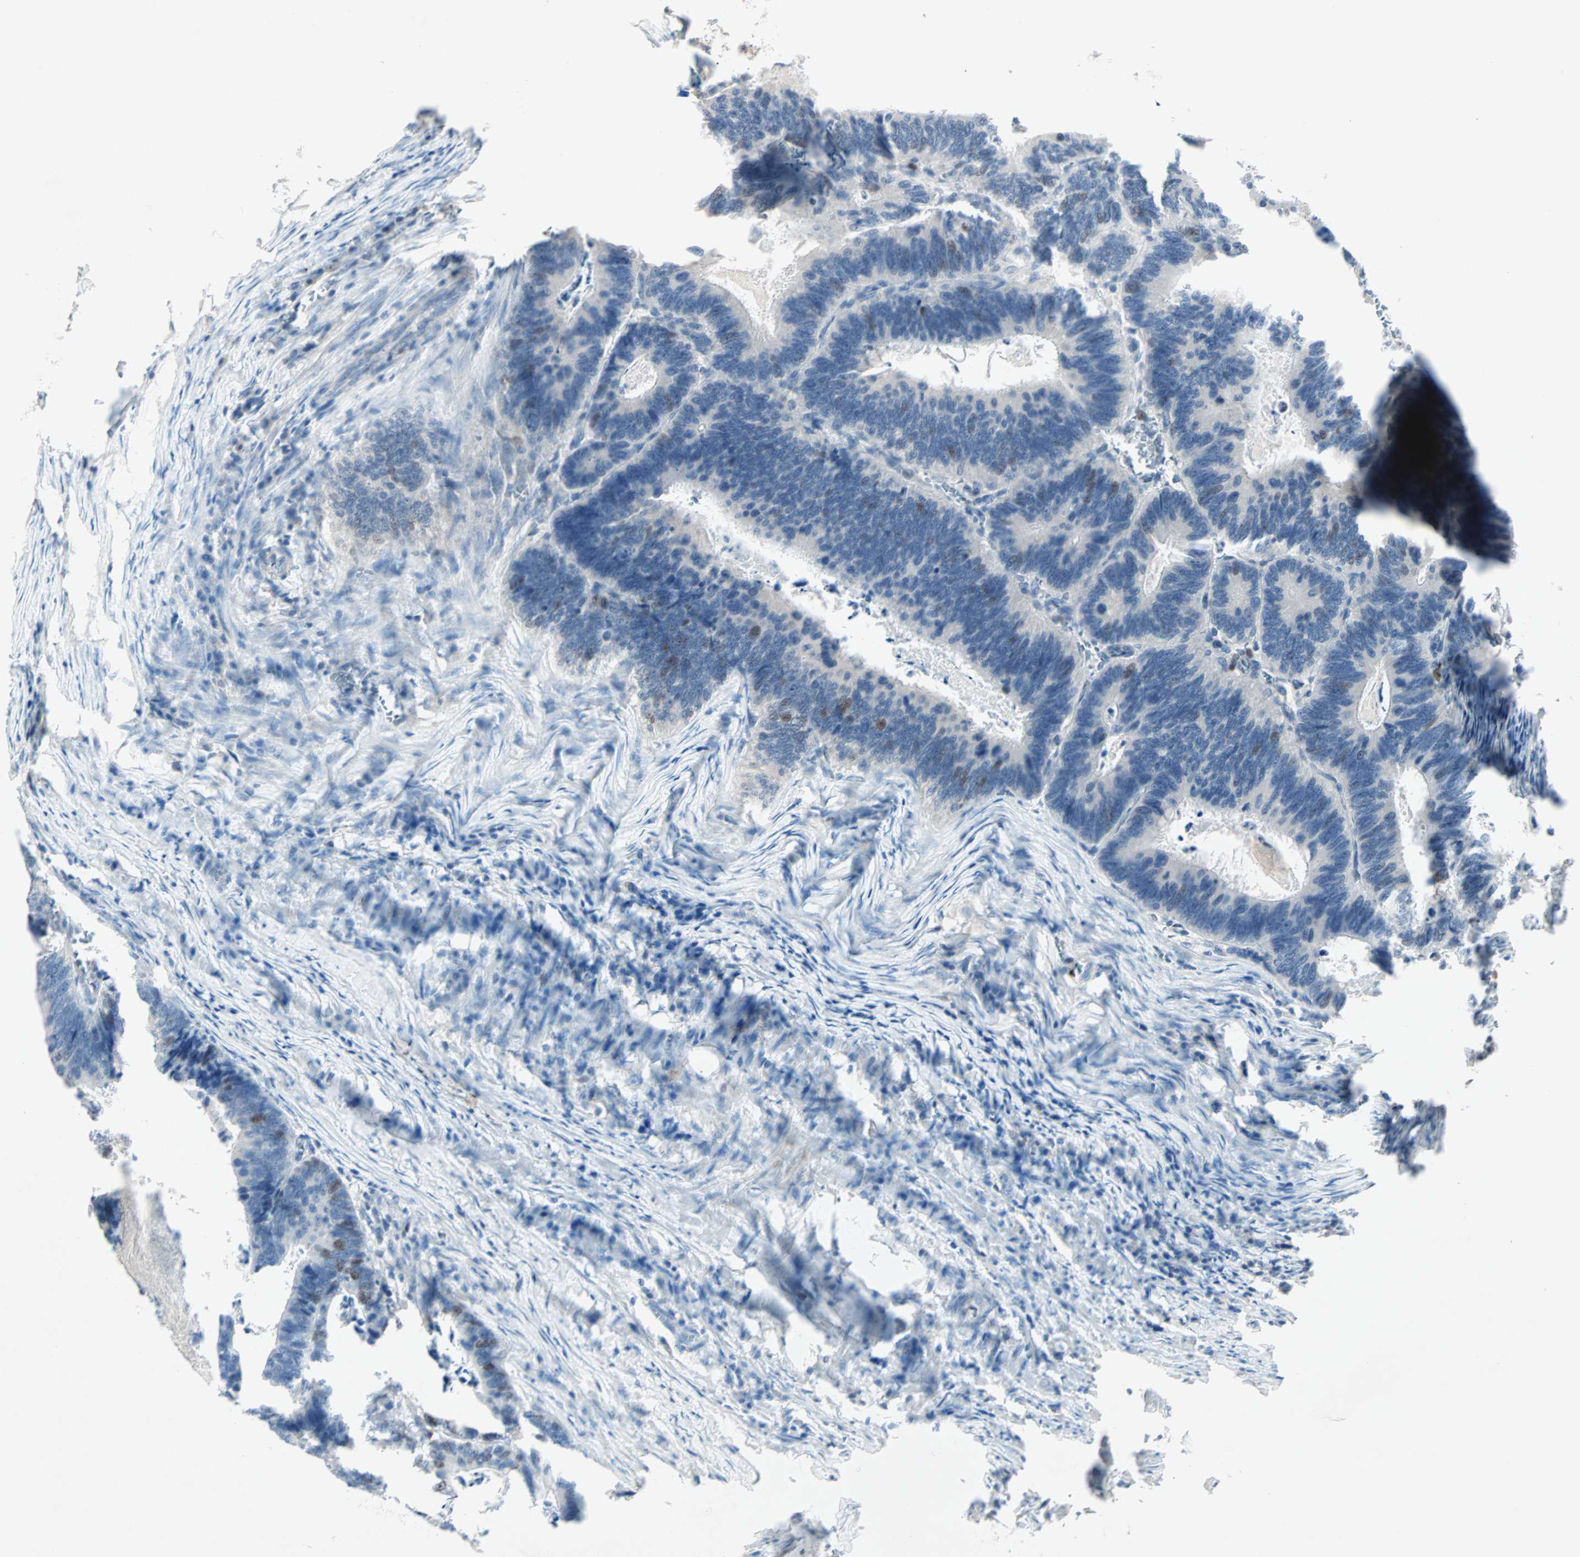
{"staining": {"intensity": "moderate", "quantity": "<25%", "location": "nuclear"}, "tissue": "colorectal cancer", "cell_type": "Tumor cells", "image_type": "cancer", "snomed": [{"axis": "morphology", "description": "Adenocarcinoma, NOS"}, {"axis": "topography", "description": "Colon"}], "caption": "The immunohistochemical stain highlights moderate nuclear staining in tumor cells of colorectal cancer (adenocarcinoma) tissue.", "gene": "CCNE2", "patient": {"sex": "male", "age": 72}}